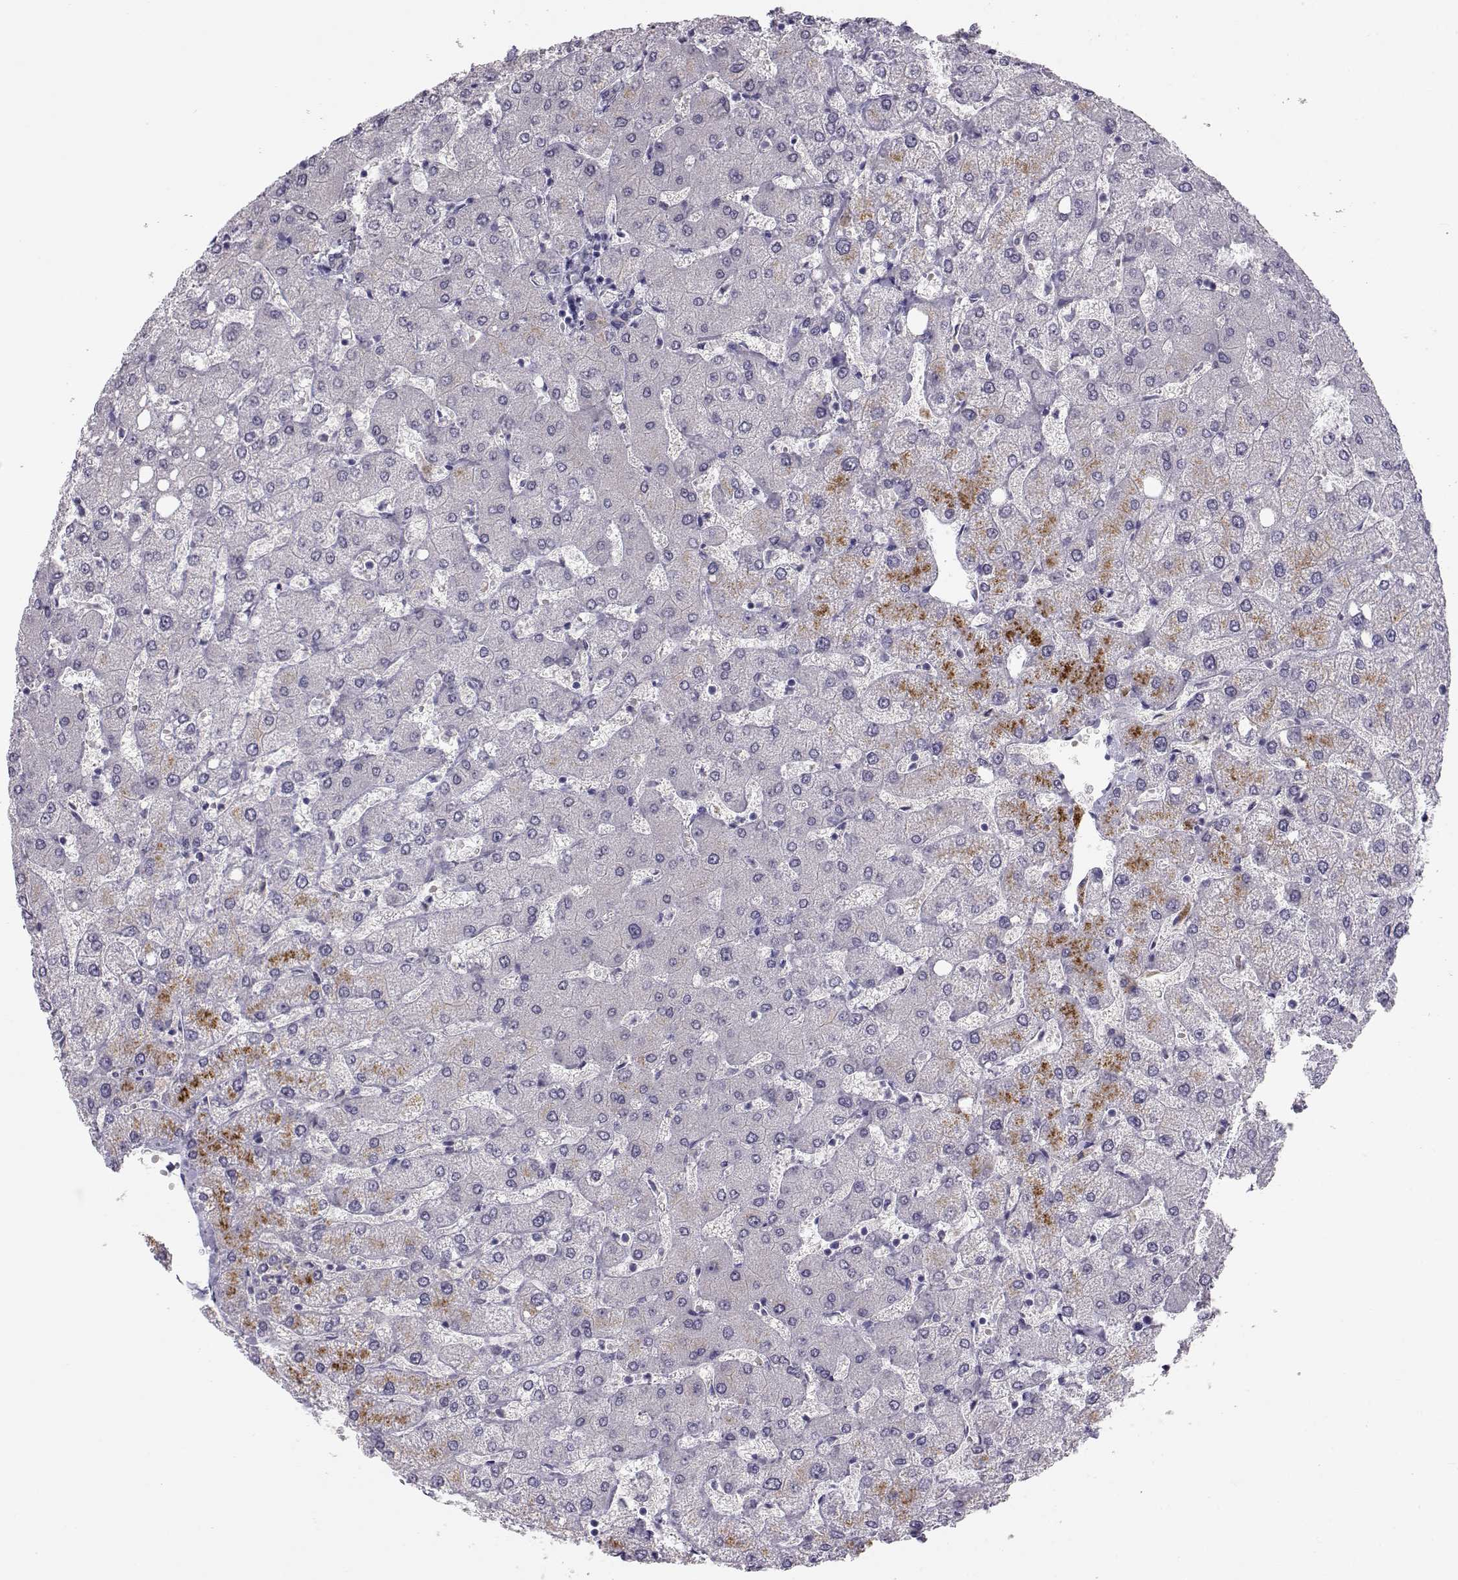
{"staining": {"intensity": "negative", "quantity": "none", "location": "none"}, "tissue": "liver", "cell_type": "Cholangiocytes", "image_type": "normal", "snomed": [{"axis": "morphology", "description": "Normal tissue, NOS"}, {"axis": "topography", "description": "Liver"}], "caption": "Cholangiocytes show no significant expression in benign liver. (DAB immunohistochemistry, high magnification).", "gene": "GPR26", "patient": {"sex": "female", "age": 54}}